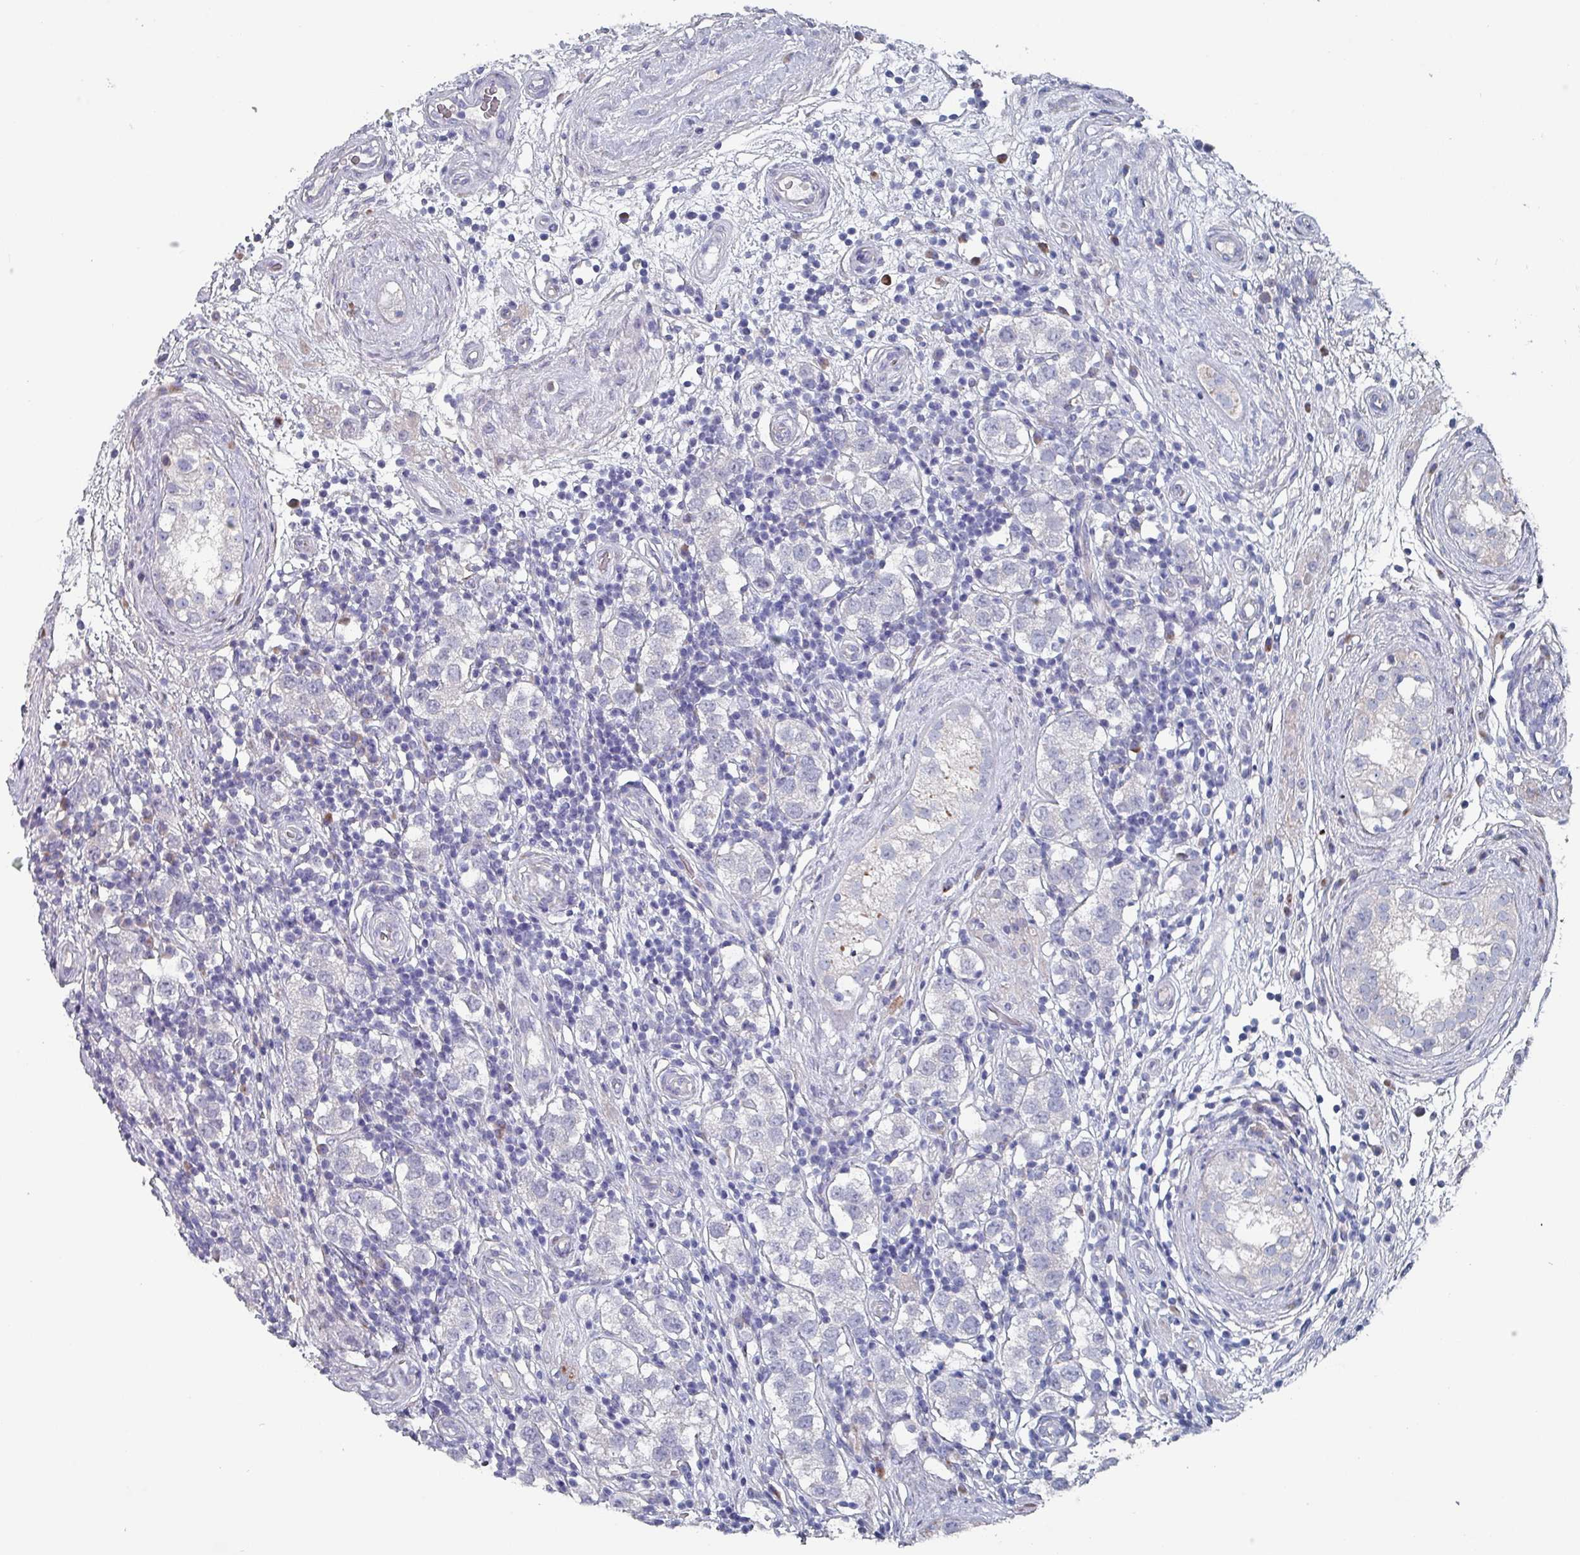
{"staining": {"intensity": "negative", "quantity": "none", "location": "none"}, "tissue": "testis cancer", "cell_type": "Tumor cells", "image_type": "cancer", "snomed": [{"axis": "morphology", "description": "Seminoma, NOS"}, {"axis": "topography", "description": "Testis"}], "caption": "Immunohistochemistry (IHC) micrograph of neoplastic tissue: human testis cancer stained with DAB reveals no significant protein expression in tumor cells.", "gene": "DRD5", "patient": {"sex": "male", "age": 34}}